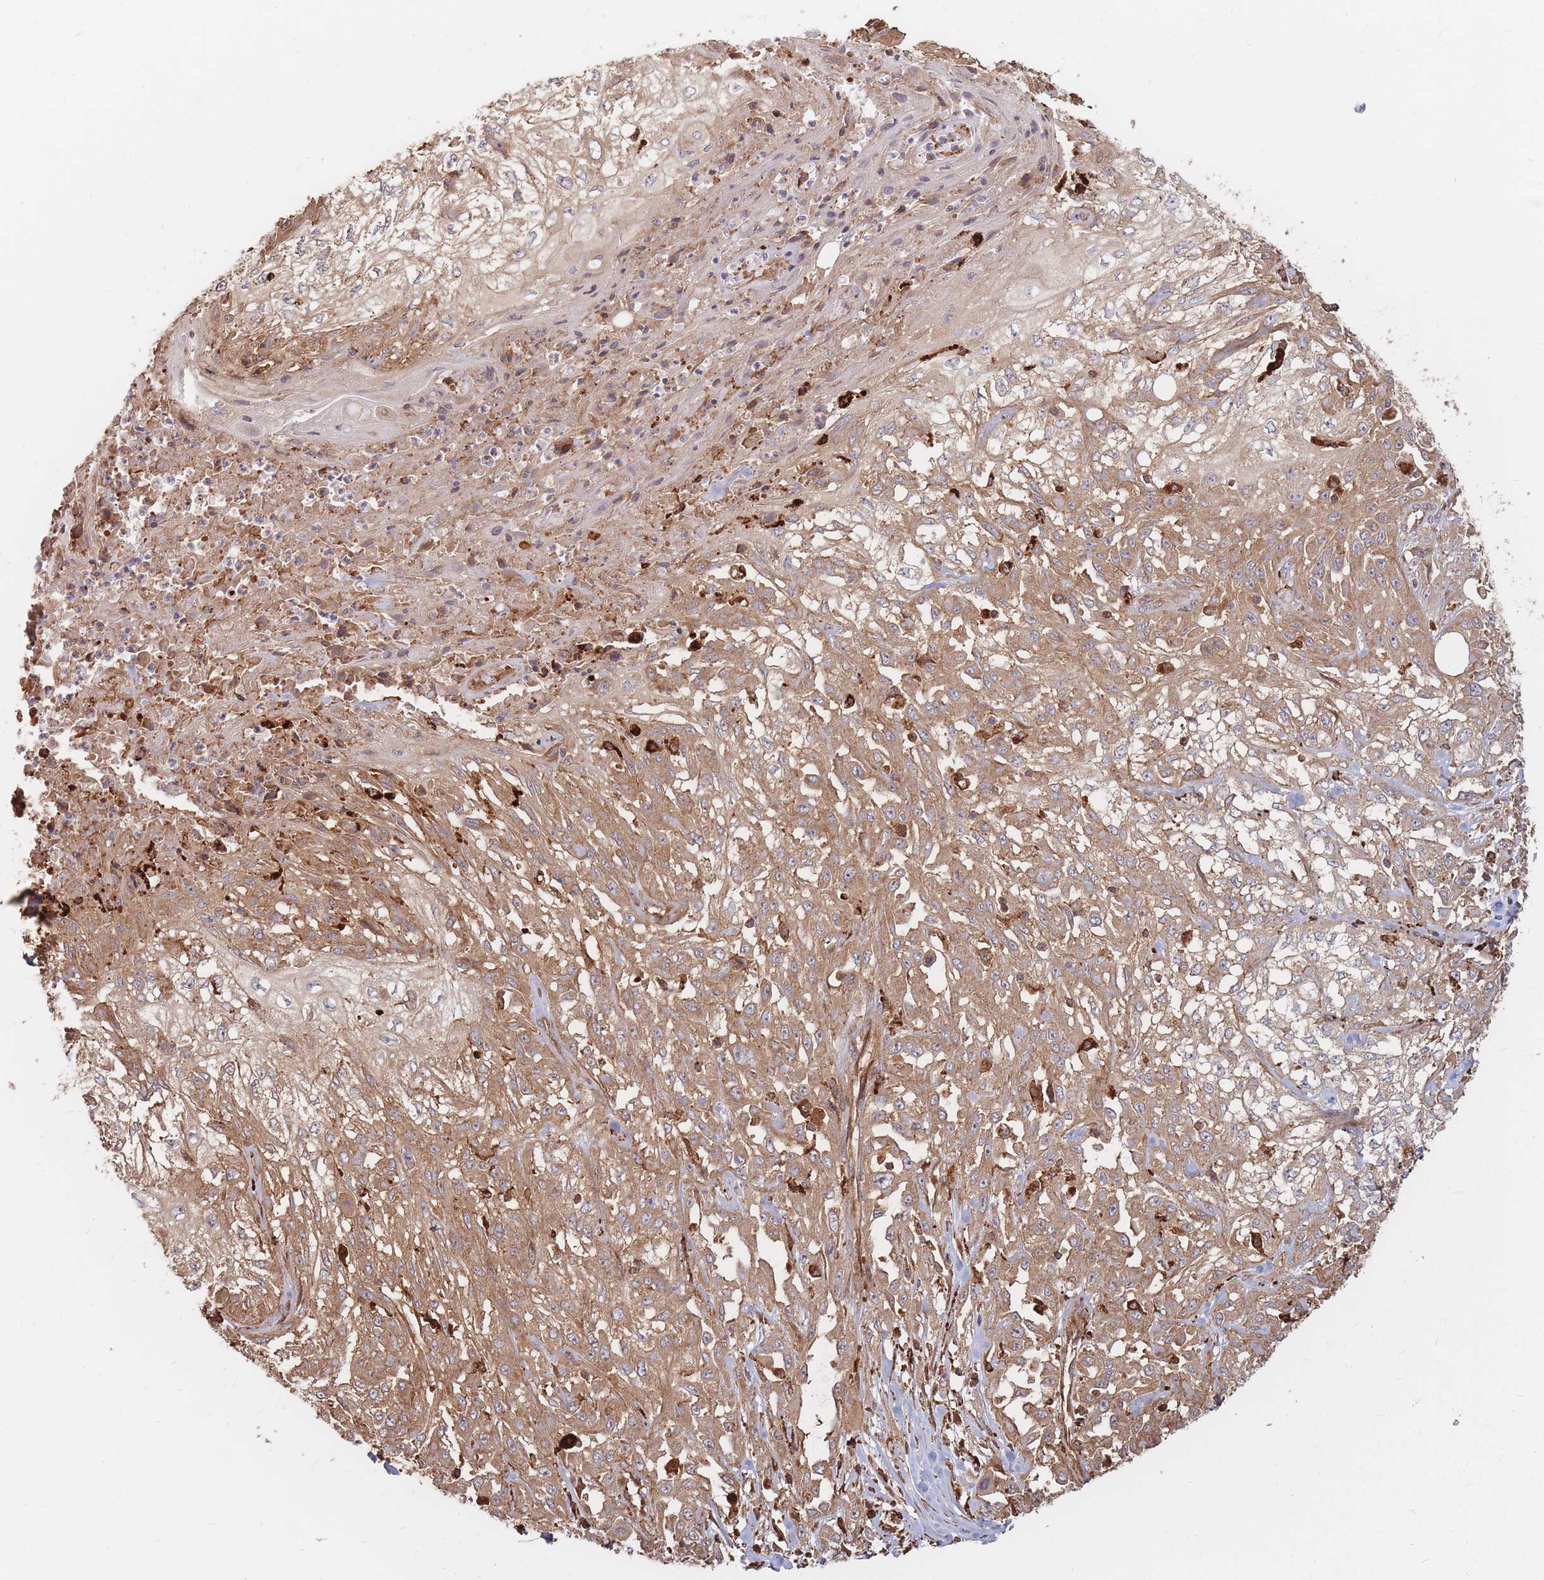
{"staining": {"intensity": "moderate", "quantity": ">75%", "location": "cytoplasmic/membranous"}, "tissue": "skin cancer", "cell_type": "Tumor cells", "image_type": "cancer", "snomed": [{"axis": "morphology", "description": "Squamous cell carcinoma, NOS"}, {"axis": "morphology", "description": "Squamous cell carcinoma, metastatic, NOS"}, {"axis": "topography", "description": "Skin"}, {"axis": "topography", "description": "Lymph node"}], "caption": "Immunohistochemistry (IHC) (DAB) staining of human skin cancer (metastatic squamous cell carcinoma) shows moderate cytoplasmic/membranous protein expression in approximately >75% of tumor cells.", "gene": "RASSF2", "patient": {"sex": "male", "age": 75}}